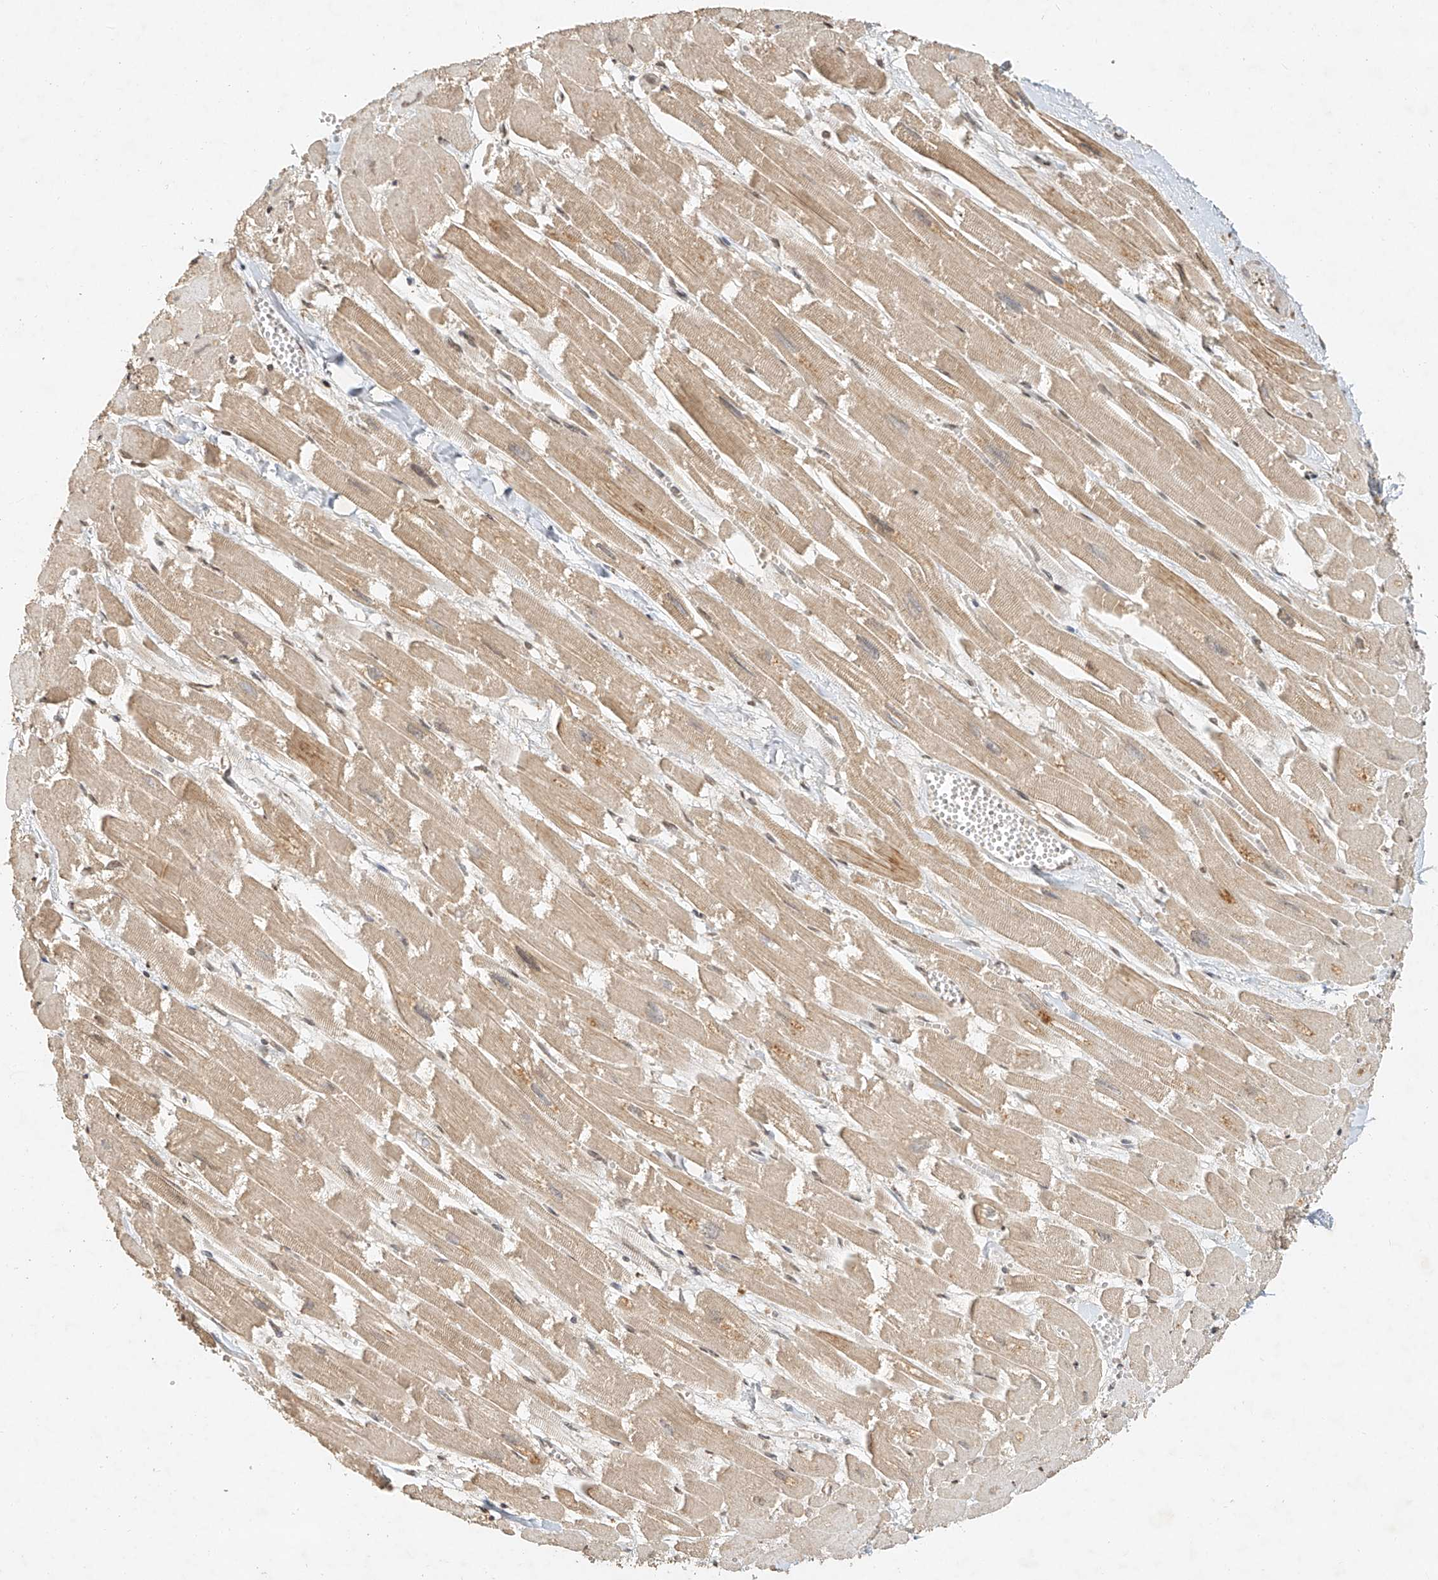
{"staining": {"intensity": "moderate", "quantity": ">75%", "location": "cytoplasmic/membranous"}, "tissue": "heart muscle", "cell_type": "Cardiomyocytes", "image_type": "normal", "snomed": [{"axis": "morphology", "description": "Normal tissue, NOS"}, {"axis": "topography", "description": "Heart"}], "caption": "Immunohistochemistry (IHC) of benign heart muscle reveals medium levels of moderate cytoplasmic/membranous expression in about >75% of cardiomyocytes.", "gene": "CXorf58", "patient": {"sex": "male", "age": 54}}